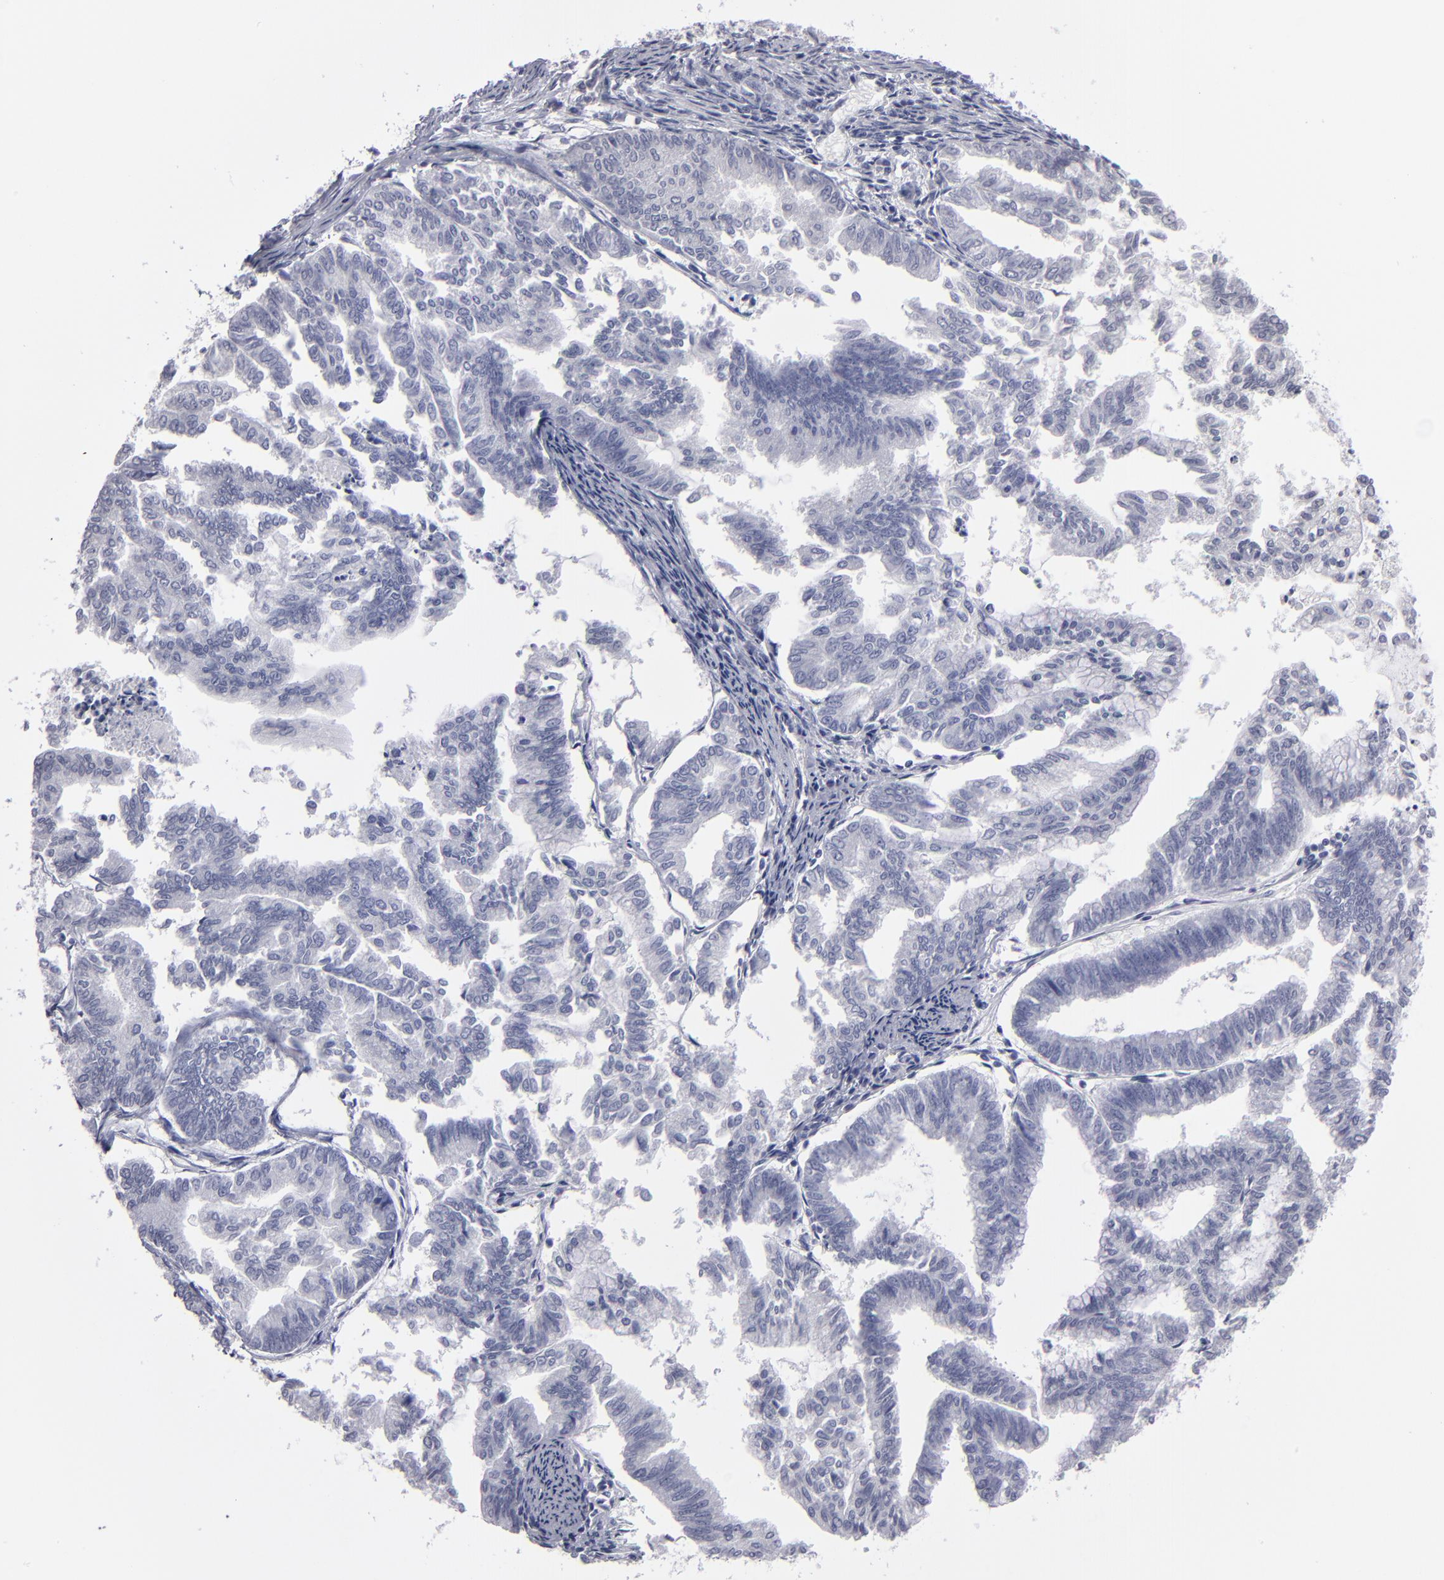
{"staining": {"intensity": "negative", "quantity": "none", "location": "none"}, "tissue": "endometrial cancer", "cell_type": "Tumor cells", "image_type": "cancer", "snomed": [{"axis": "morphology", "description": "Adenocarcinoma, NOS"}, {"axis": "topography", "description": "Endometrium"}], "caption": "IHC micrograph of human endometrial adenocarcinoma stained for a protein (brown), which exhibits no staining in tumor cells.", "gene": "CADM3", "patient": {"sex": "female", "age": 79}}